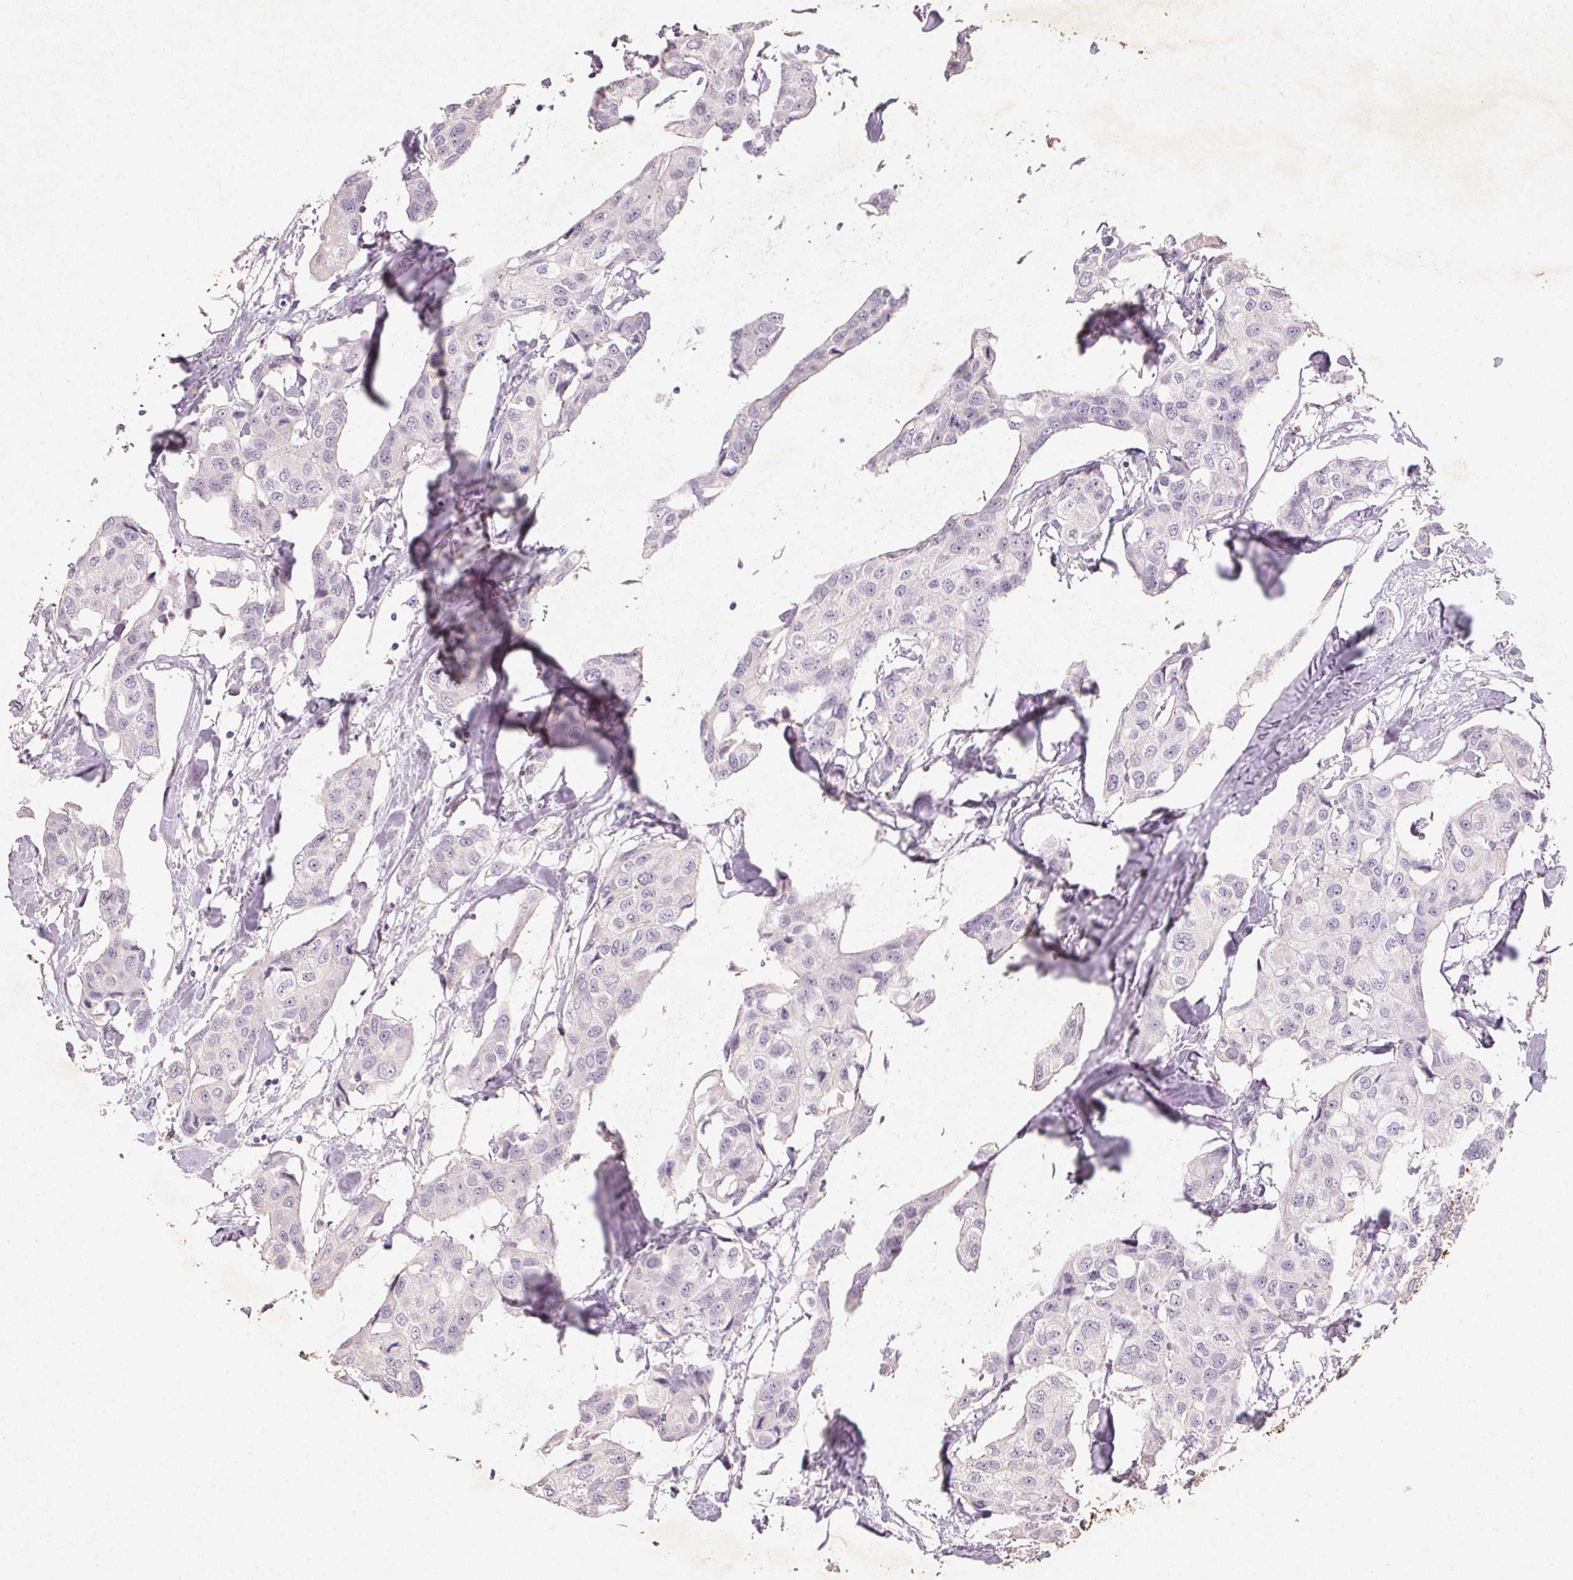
{"staining": {"intensity": "negative", "quantity": "none", "location": "none"}, "tissue": "breast cancer", "cell_type": "Tumor cells", "image_type": "cancer", "snomed": [{"axis": "morphology", "description": "Duct carcinoma"}, {"axis": "topography", "description": "Breast"}], "caption": "This photomicrograph is of breast infiltrating ductal carcinoma stained with immunohistochemistry (IHC) to label a protein in brown with the nuclei are counter-stained blue. There is no expression in tumor cells.", "gene": "CXCL5", "patient": {"sex": "female", "age": 80}}